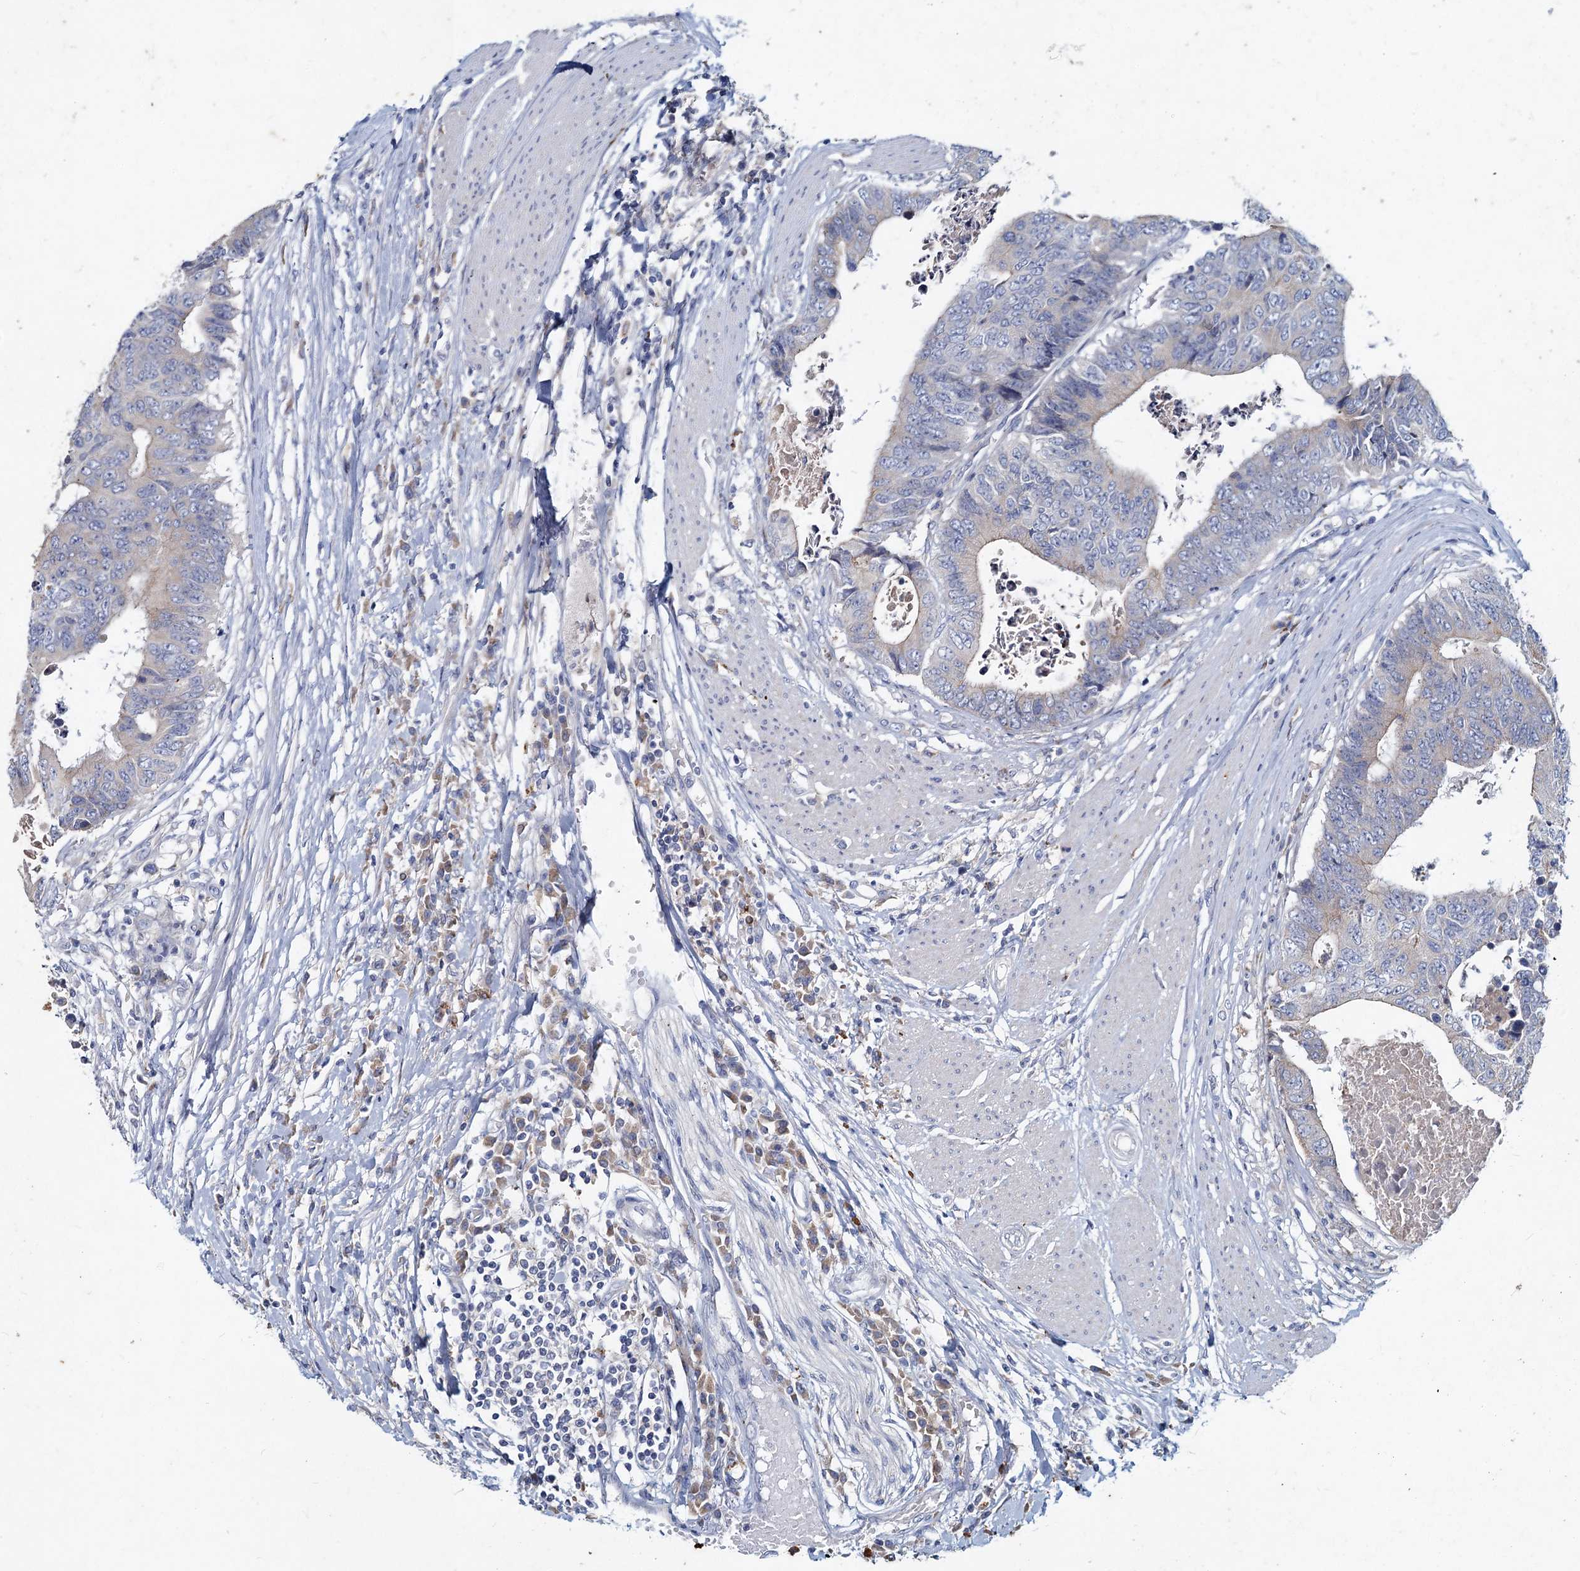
{"staining": {"intensity": "negative", "quantity": "none", "location": "none"}, "tissue": "colorectal cancer", "cell_type": "Tumor cells", "image_type": "cancer", "snomed": [{"axis": "morphology", "description": "Adenocarcinoma, NOS"}, {"axis": "topography", "description": "Rectum"}], "caption": "DAB immunohistochemical staining of human adenocarcinoma (colorectal) exhibits no significant positivity in tumor cells.", "gene": "TMX2", "patient": {"sex": "male", "age": 84}}